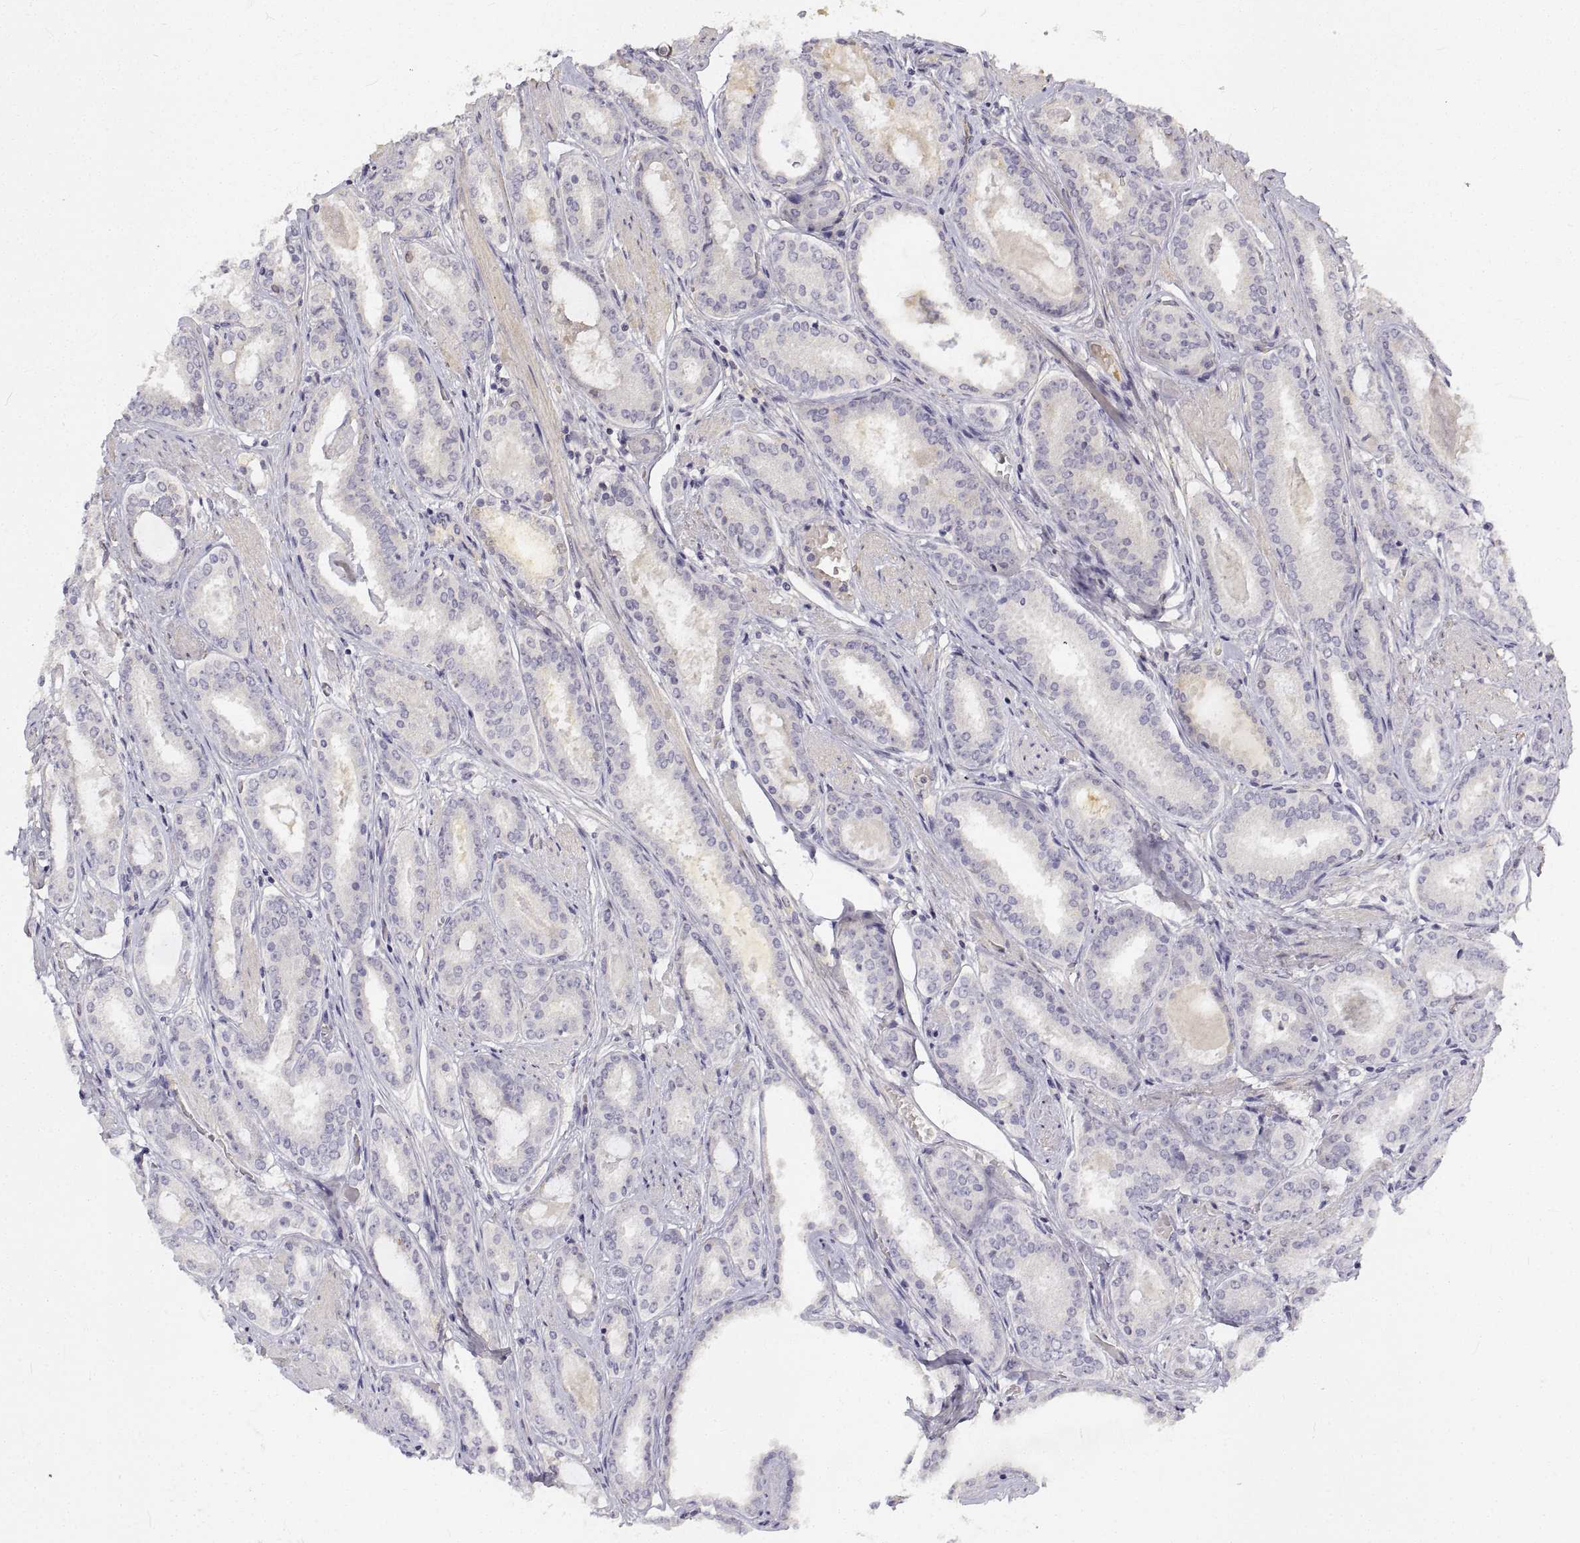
{"staining": {"intensity": "negative", "quantity": "none", "location": "none"}, "tissue": "prostate cancer", "cell_type": "Tumor cells", "image_type": "cancer", "snomed": [{"axis": "morphology", "description": "Adenocarcinoma, High grade"}, {"axis": "topography", "description": "Prostate"}], "caption": "Prostate cancer (adenocarcinoma (high-grade)) was stained to show a protein in brown. There is no significant staining in tumor cells.", "gene": "ANO2", "patient": {"sex": "male", "age": 63}}